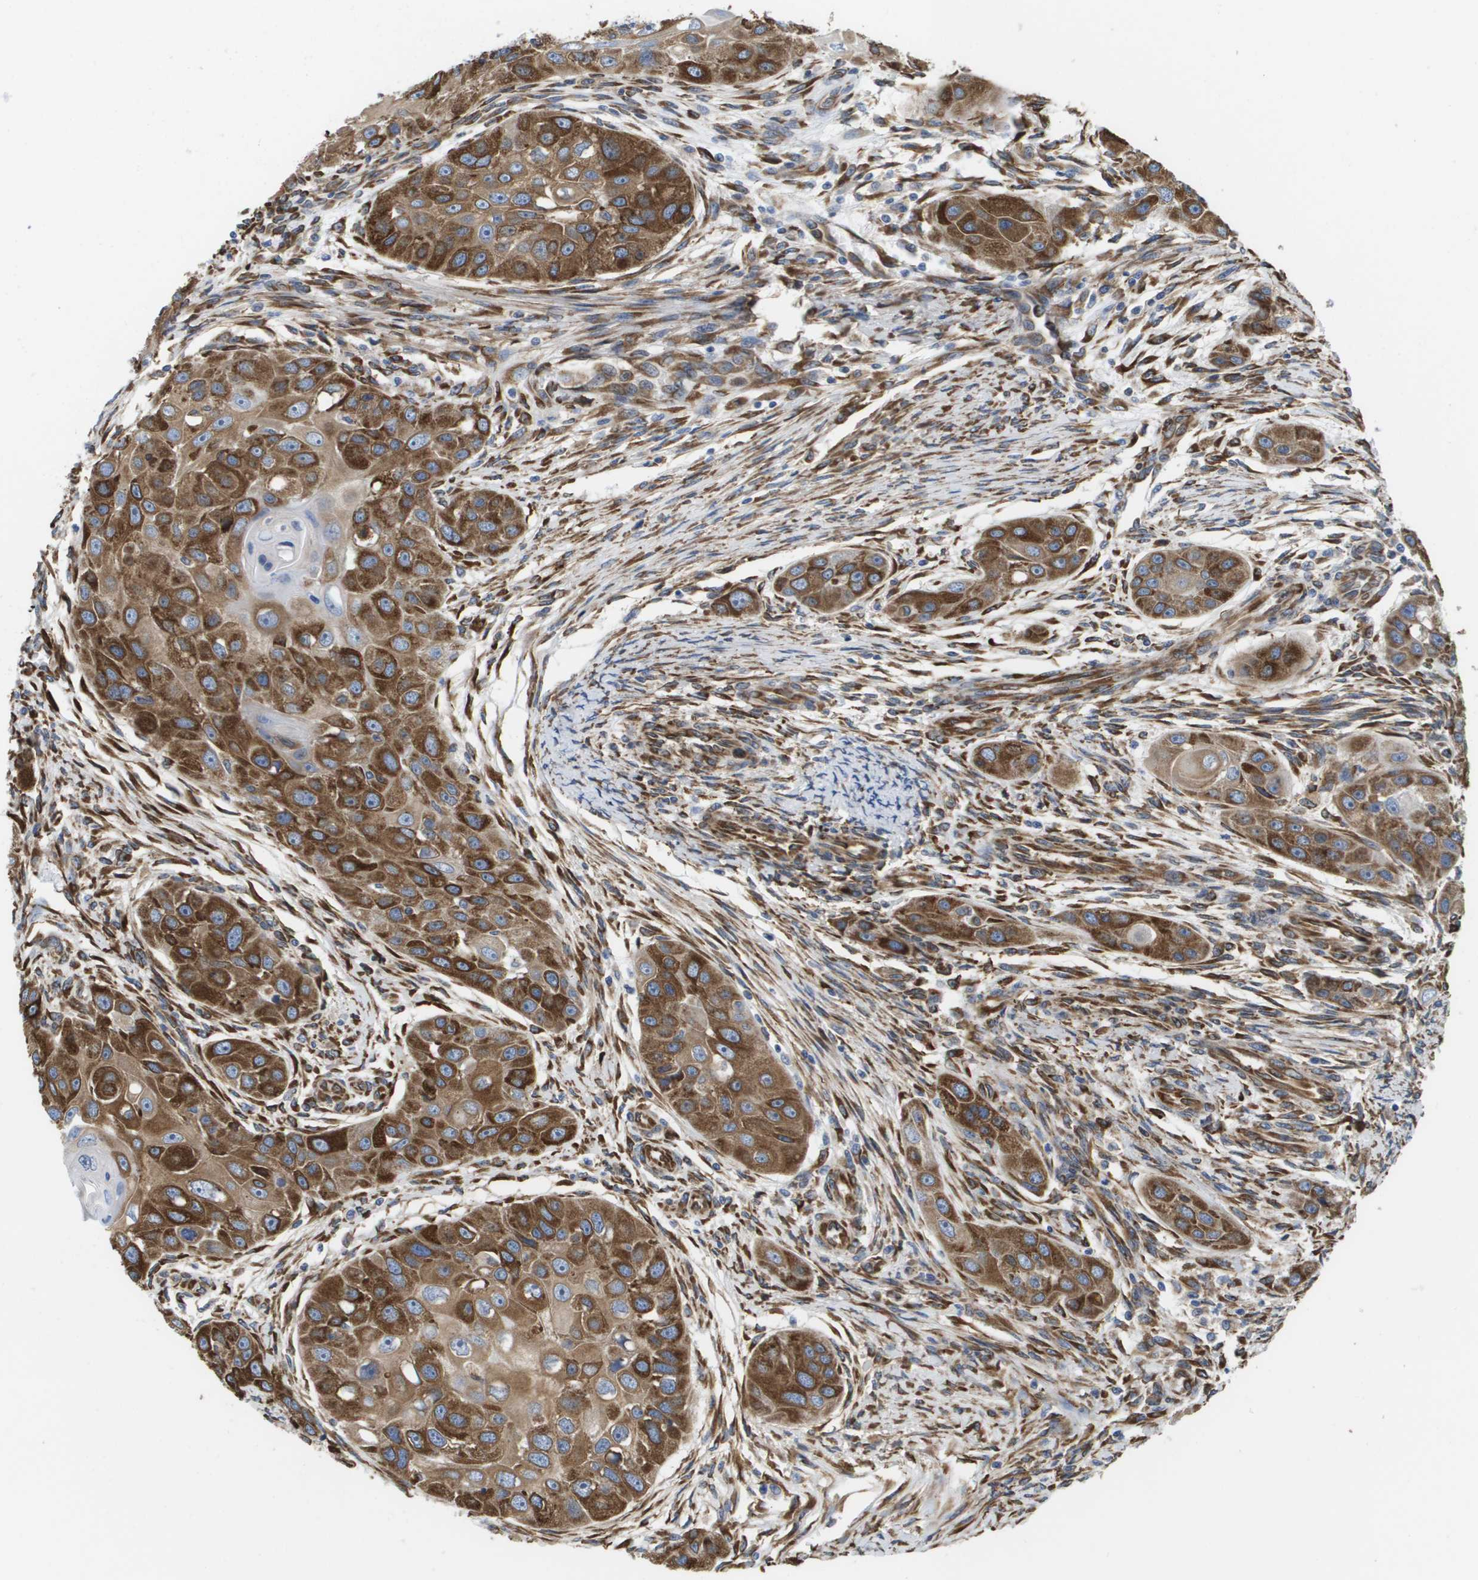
{"staining": {"intensity": "strong", "quantity": ">75%", "location": "cytoplasmic/membranous"}, "tissue": "head and neck cancer", "cell_type": "Tumor cells", "image_type": "cancer", "snomed": [{"axis": "morphology", "description": "Normal tissue, NOS"}, {"axis": "morphology", "description": "Squamous cell carcinoma, NOS"}, {"axis": "topography", "description": "Skeletal muscle"}, {"axis": "topography", "description": "Head-Neck"}], "caption": "Immunohistochemistry histopathology image of neoplastic tissue: head and neck cancer (squamous cell carcinoma) stained using IHC demonstrates high levels of strong protein expression localized specifically in the cytoplasmic/membranous of tumor cells, appearing as a cytoplasmic/membranous brown color.", "gene": "ST3GAL2", "patient": {"sex": "male", "age": 51}}